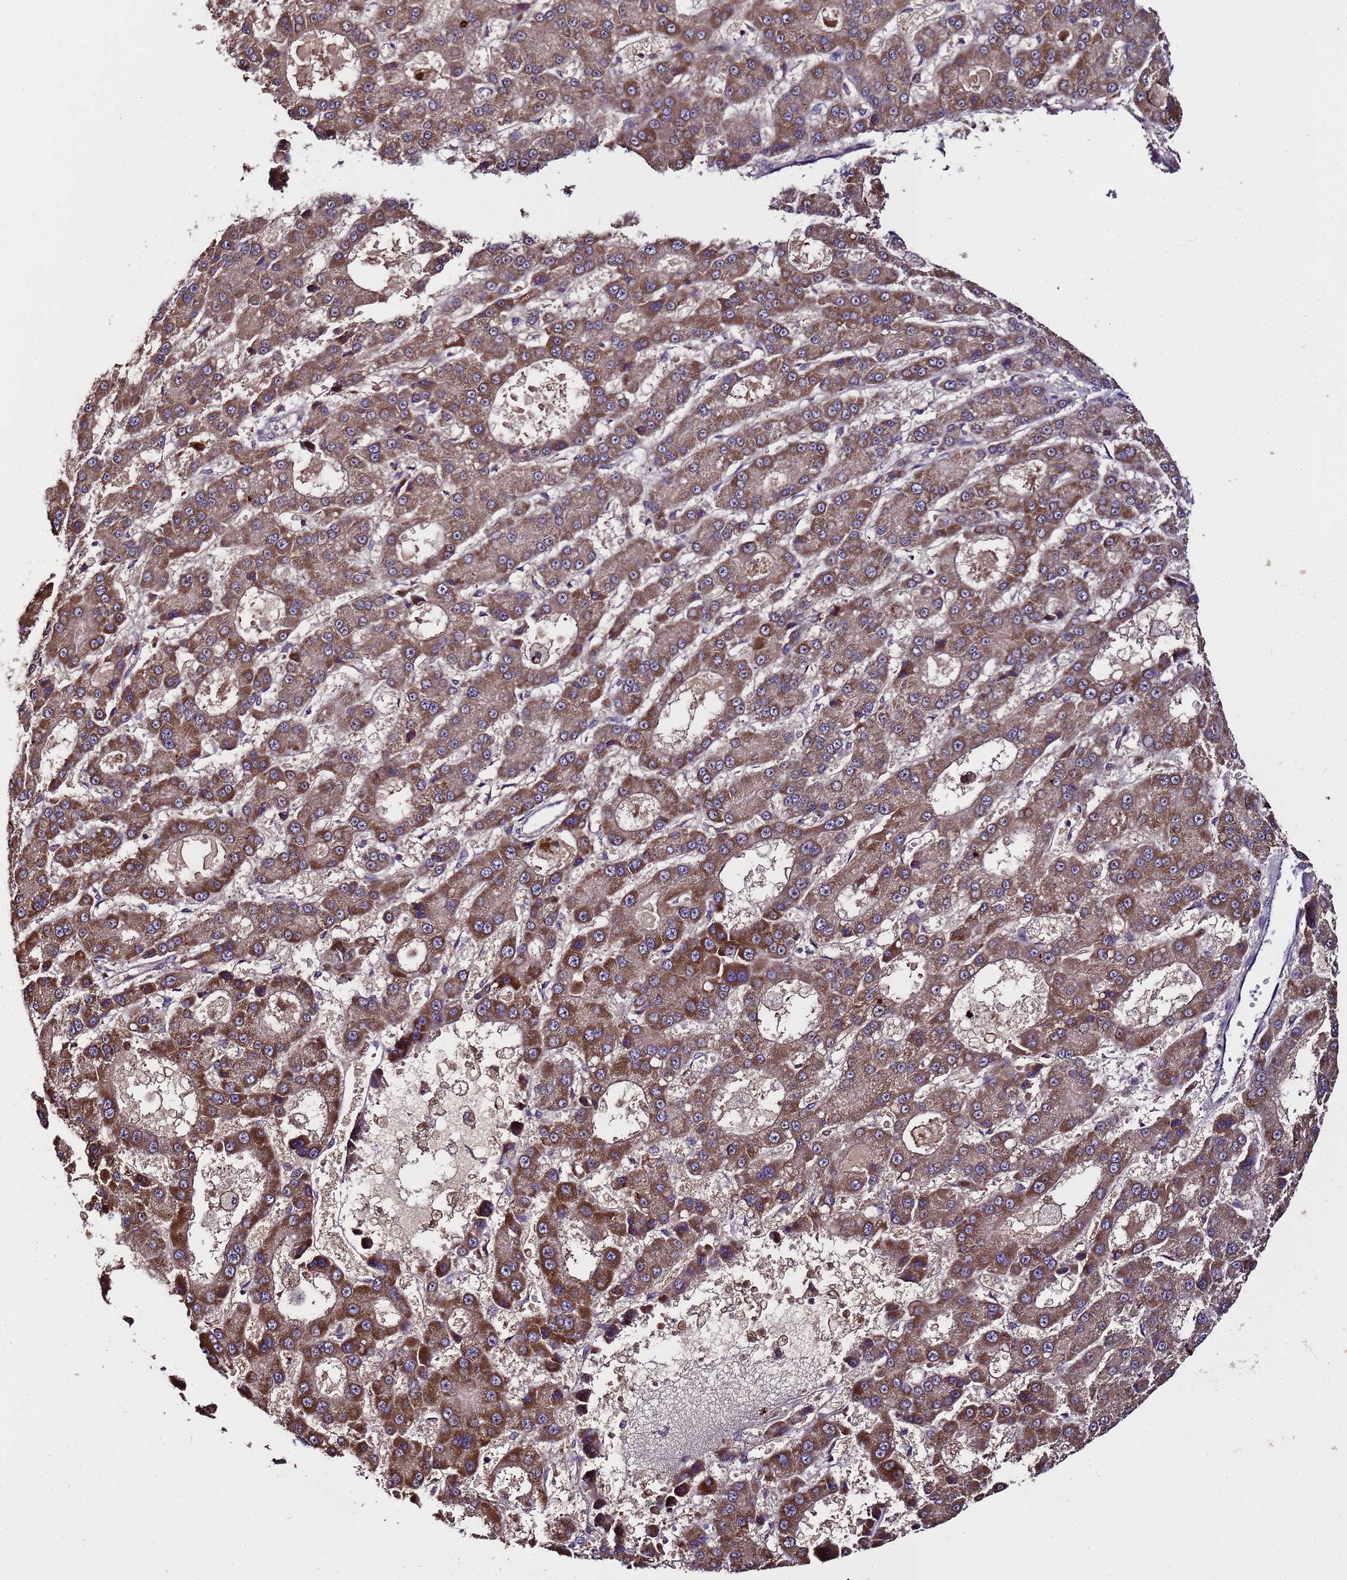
{"staining": {"intensity": "strong", "quantity": ">75%", "location": "cytoplasmic/membranous"}, "tissue": "liver cancer", "cell_type": "Tumor cells", "image_type": "cancer", "snomed": [{"axis": "morphology", "description": "Carcinoma, Hepatocellular, NOS"}, {"axis": "topography", "description": "Liver"}], "caption": "Immunohistochemical staining of liver cancer (hepatocellular carcinoma) reveals high levels of strong cytoplasmic/membranous protein staining in about >75% of tumor cells. (DAB = brown stain, brightfield microscopy at high magnification).", "gene": "ZNF329", "patient": {"sex": "male", "age": 70}}